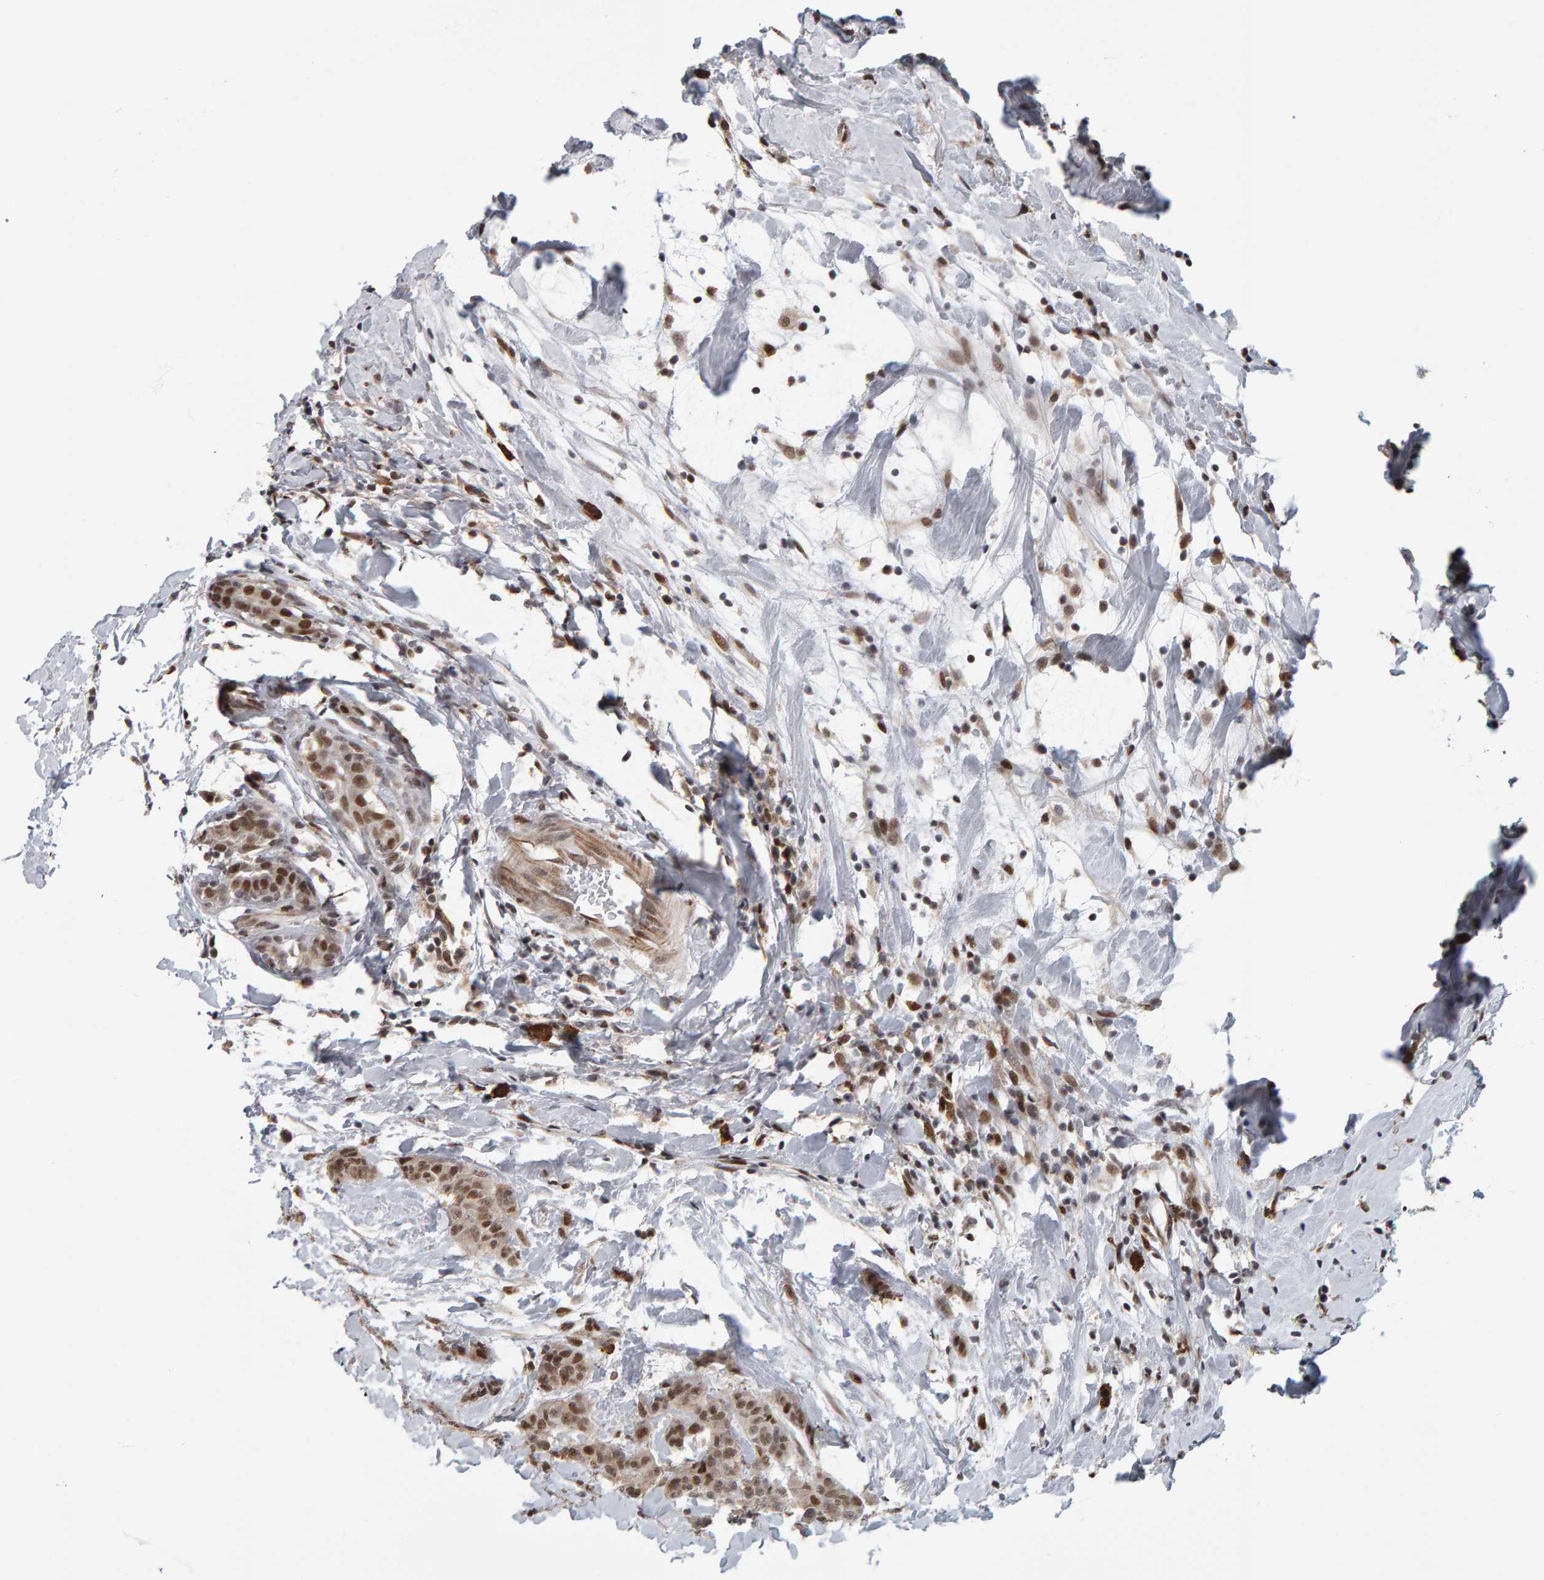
{"staining": {"intensity": "moderate", "quantity": ">75%", "location": "nuclear"}, "tissue": "breast cancer", "cell_type": "Tumor cells", "image_type": "cancer", "snomed": [{"axis": "morphology", "description": "Normal tissue, NOS"}, {"axis": "morphology", "description": "Duct carcinoma"}, {"axis": "topography", "description": "Breast"}], "caption": "Intraductal carcinoma (breast) stained for a protein (brown) demonstrates moderate nuclear positive staining in about >75% of tumor cells.", "gene": "ATF7IP", "patient": {"sex": "female", "age": 40}}